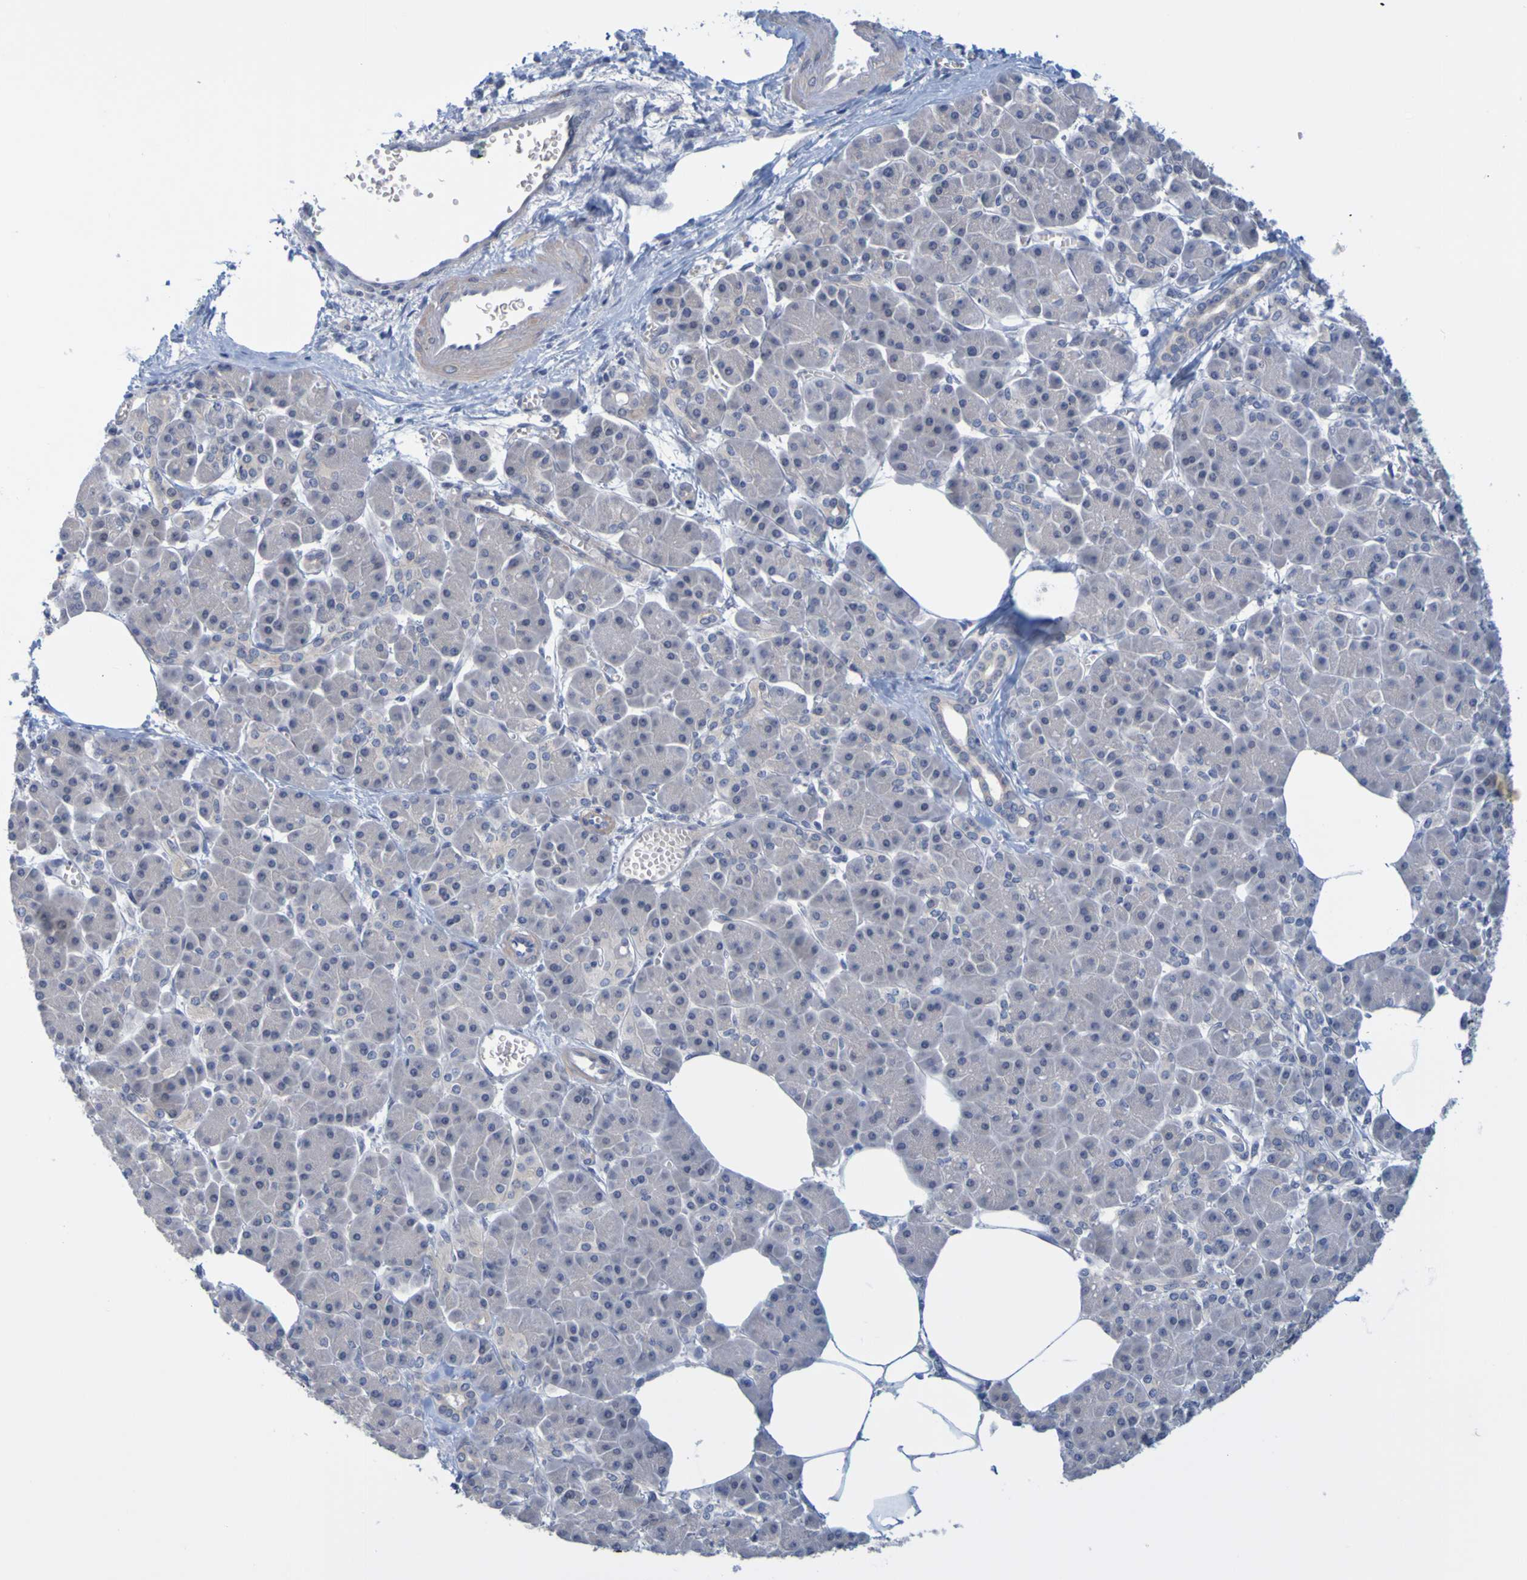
{"staining": {"intensity": "negative", "quantity": "none", "location": "none"}, "tissue": "pancreatic cancer", "cell_type": "Tumor cells", "image_type": "cancer", "snomed": [{"axis": "morphology", "description": "Adenocarcinoma, NOS"}, {"axis": "topography", "description": "Pancreas"}], "caption": "Tumor cells show no significant protein expression in pancreatic cancer.", "gene": "ENDOU", "patient": {"sex": "female", "age": 70}}